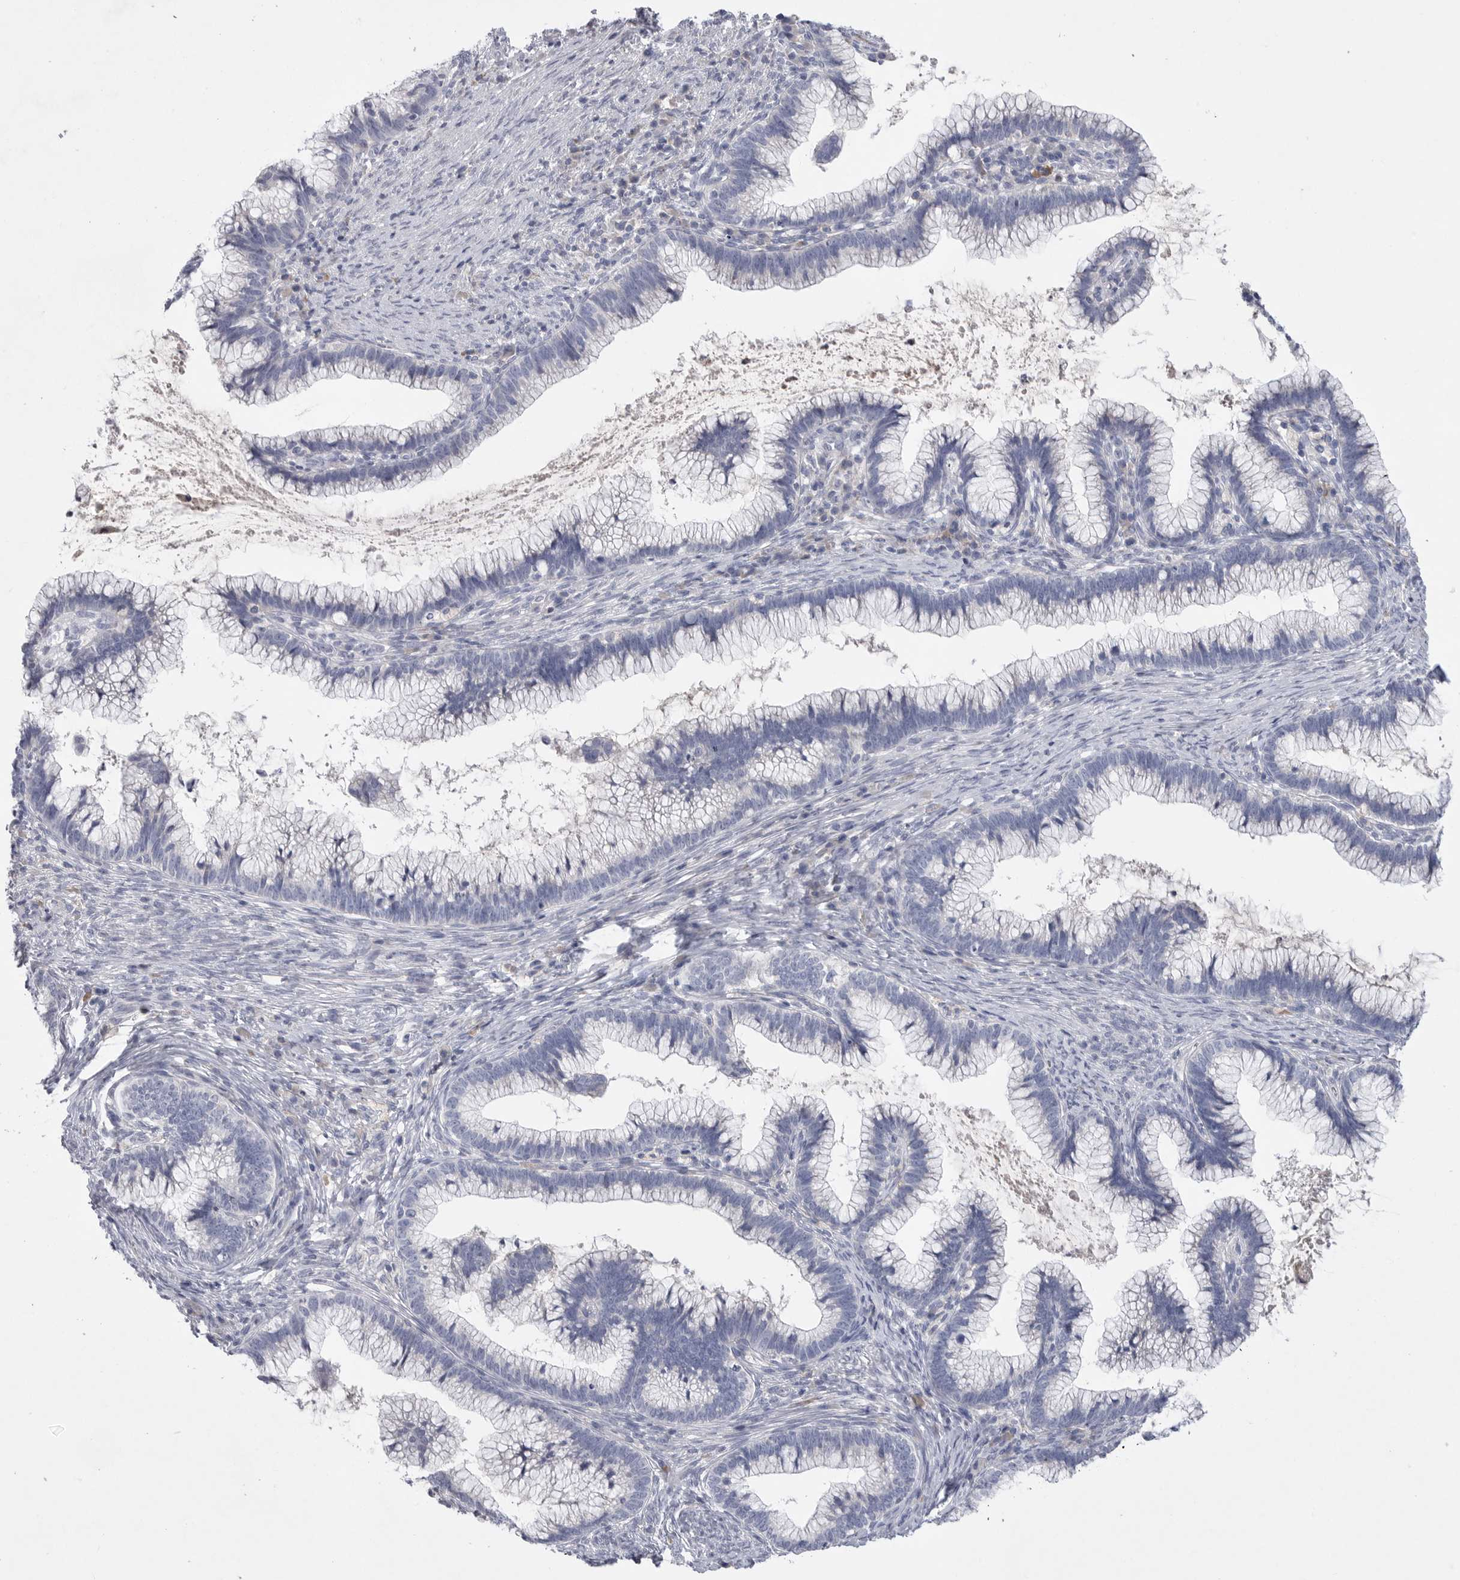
{"staining": {"intensity": "negative", "quantity": "none", "location": "none"}, "tissue": "cervical cancer", "cell_type": "Tumor cells", "image_type": "cancer", "snomed": [{"axis": "morphology", "description": "Adenocarcinoma, NOS"}, {"axis": "topography", "description": "Cervix"}], "caption": "Histopathology image shows no significant protein staining in tumor cells of cervical adenocarcinoma.", "gene": "CAMK2B", "patient": {"sex": "female", "age": 36}}